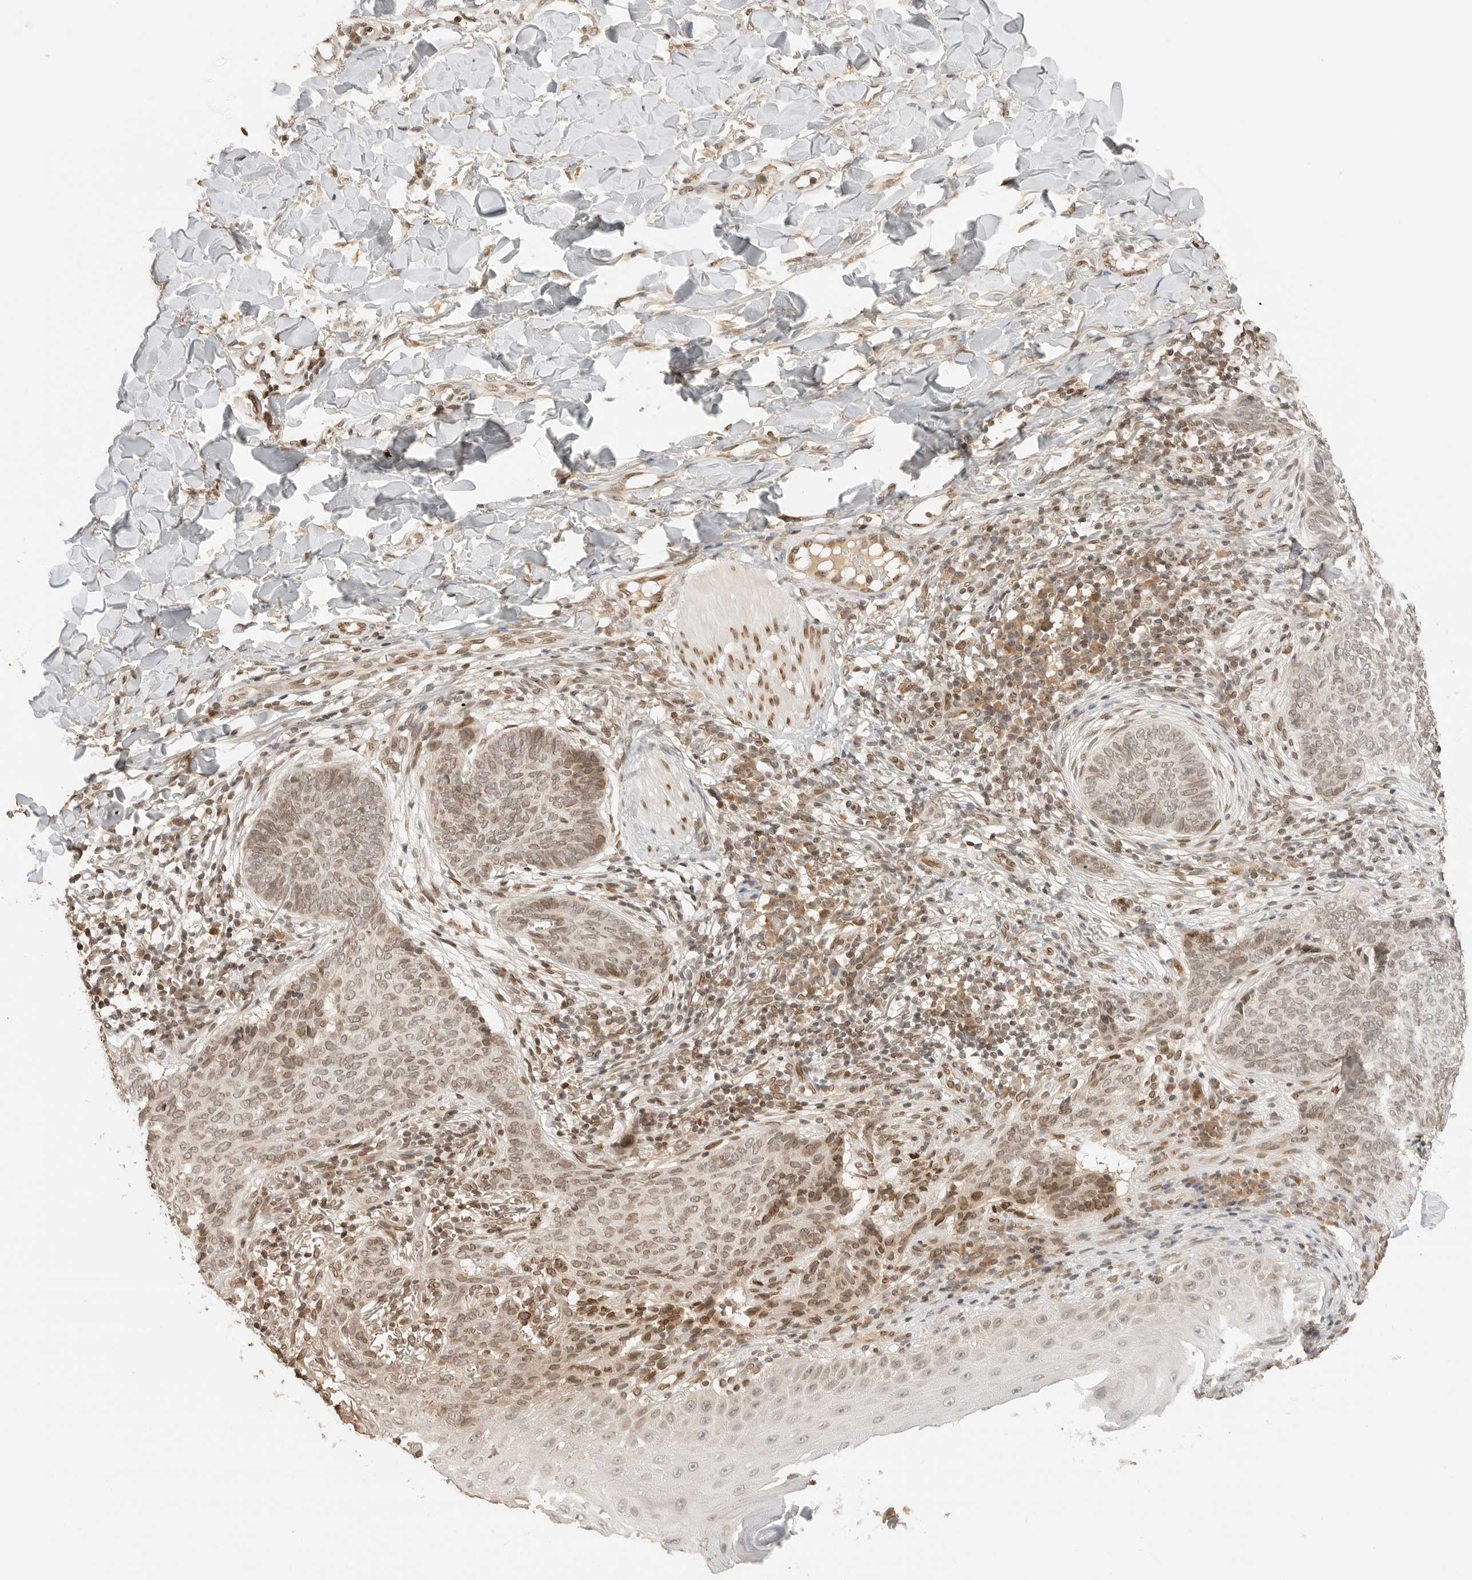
{"staining": {"intensity": "moderate", "quantity": "<25%", "location": "nuclear"}, "tissue": "skin cancer", "cell_type": "Tumor cells", "image_type": "cancer", "snomed": [{"axis": "morphology", "description": "Normal tissue, NOS"}, {"axis": "morphology", "description": "Basal cell carcinoma"}, {"axis": "topography", "description": "Skin"}], "caption": "Immunohistochemistry micrograph of neoplastic tissue: human skin cancer stained using immunohistochemistry displays low levels of moderate protein expression localized specifically in the nuclear of tumor cells, appearing as a nuclear brown color.", "gene": "POLH", "patient": {"sex": "male", "age": 50}}